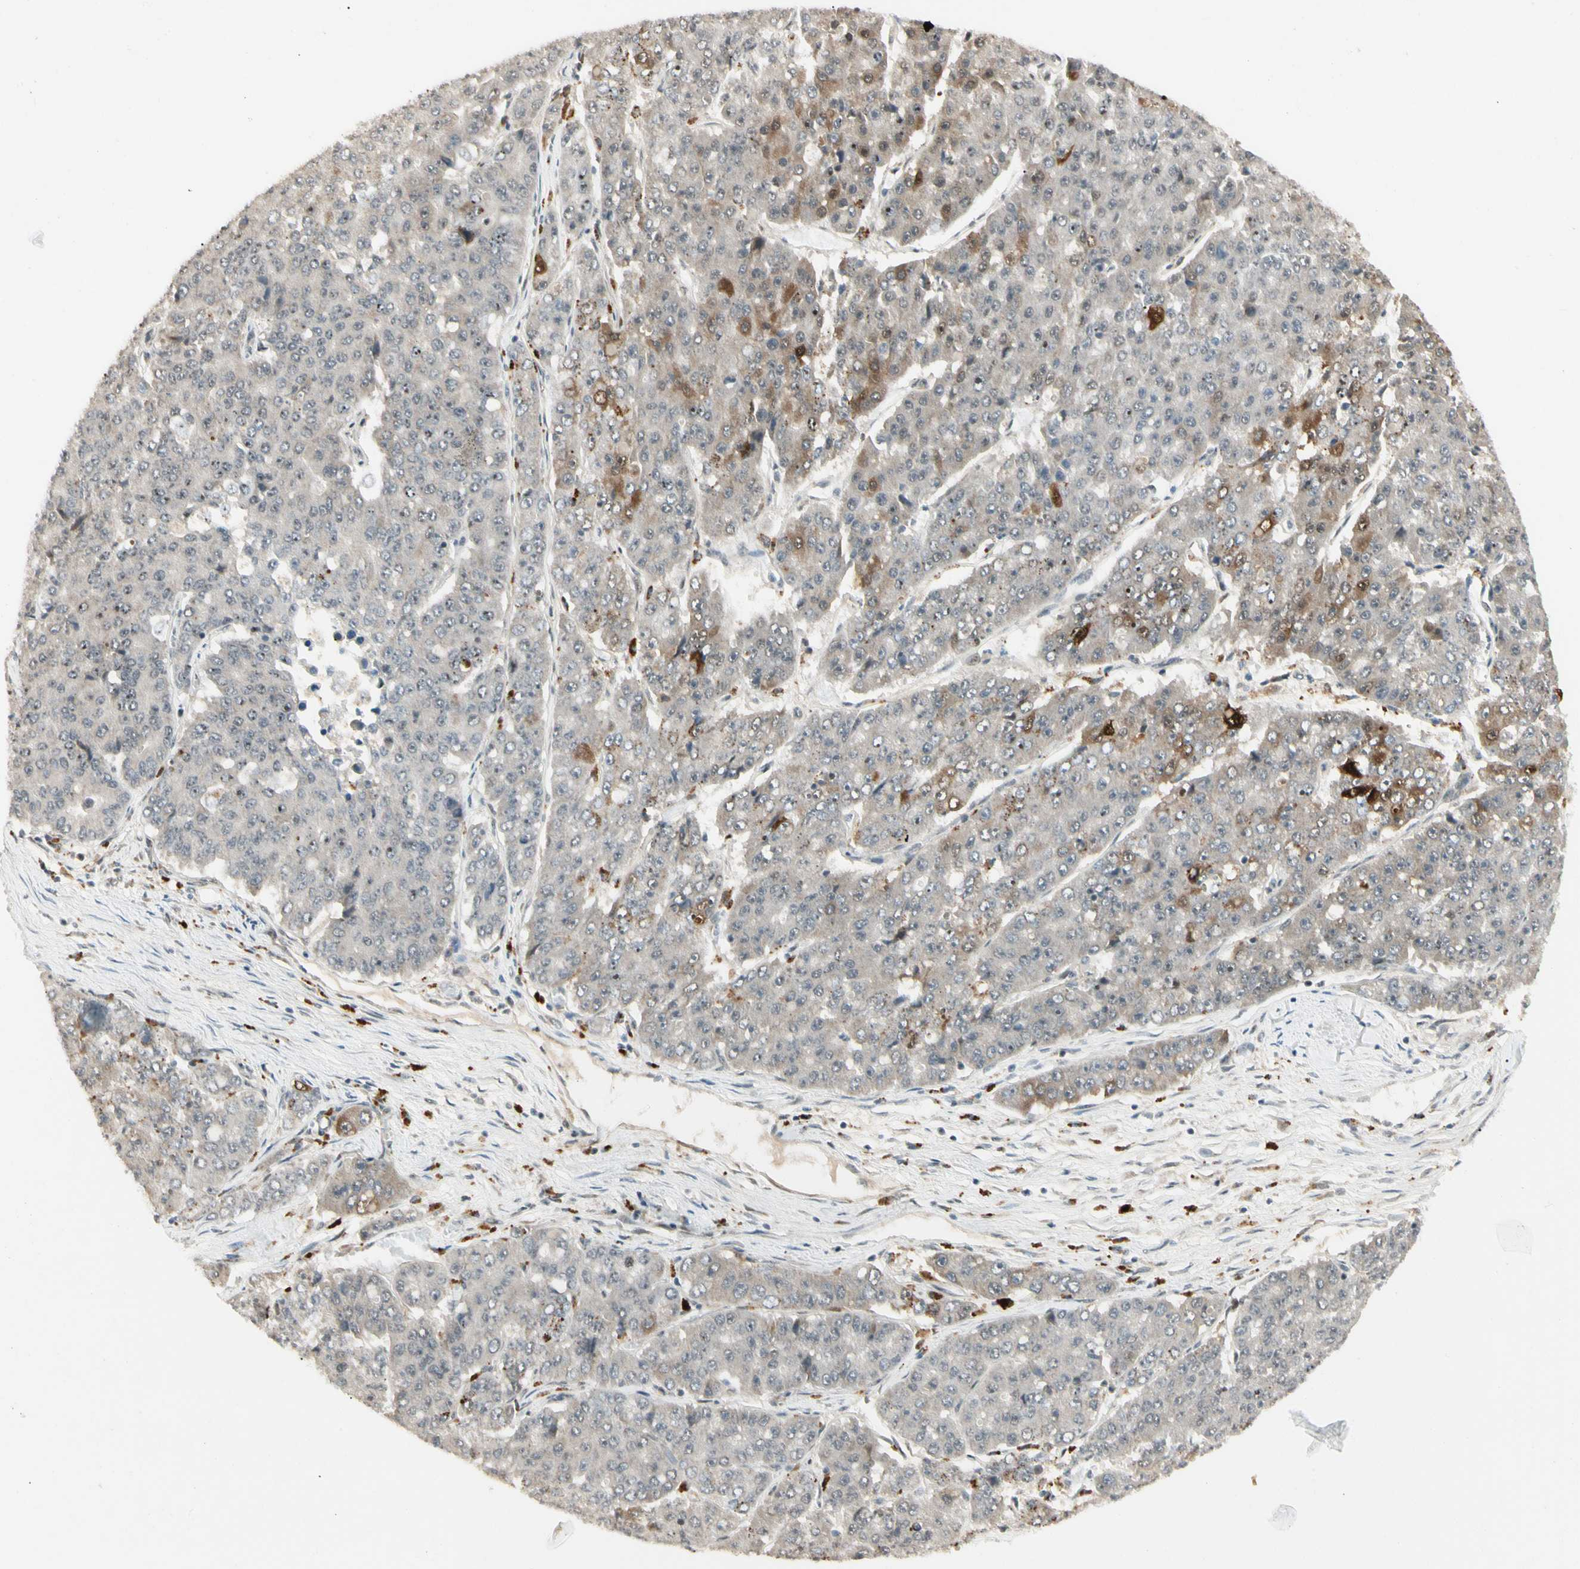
{"staining": {"intensity": "moderate", "quantity": "<25%", "location": "cytoplasmic/membranous"}, "tissue": "pancreatic cancer", "cell_type": "Tumor cells", "image_type": "cancer", "snomed": [{"axis": "morphology", "description": "Adenocarcinoma, NOS"}, {"axis": "topography", "description": "Pancreas"}], "caption": "Immunohistochemistry of human pancreatic cancer (adenocarcinoma) shows low levels of moderate cytoplasmic/membranous expression in about <25% of tumor cells.", "gene": "FNDC3B", "patient": {"sex": "male", "age": 50}}